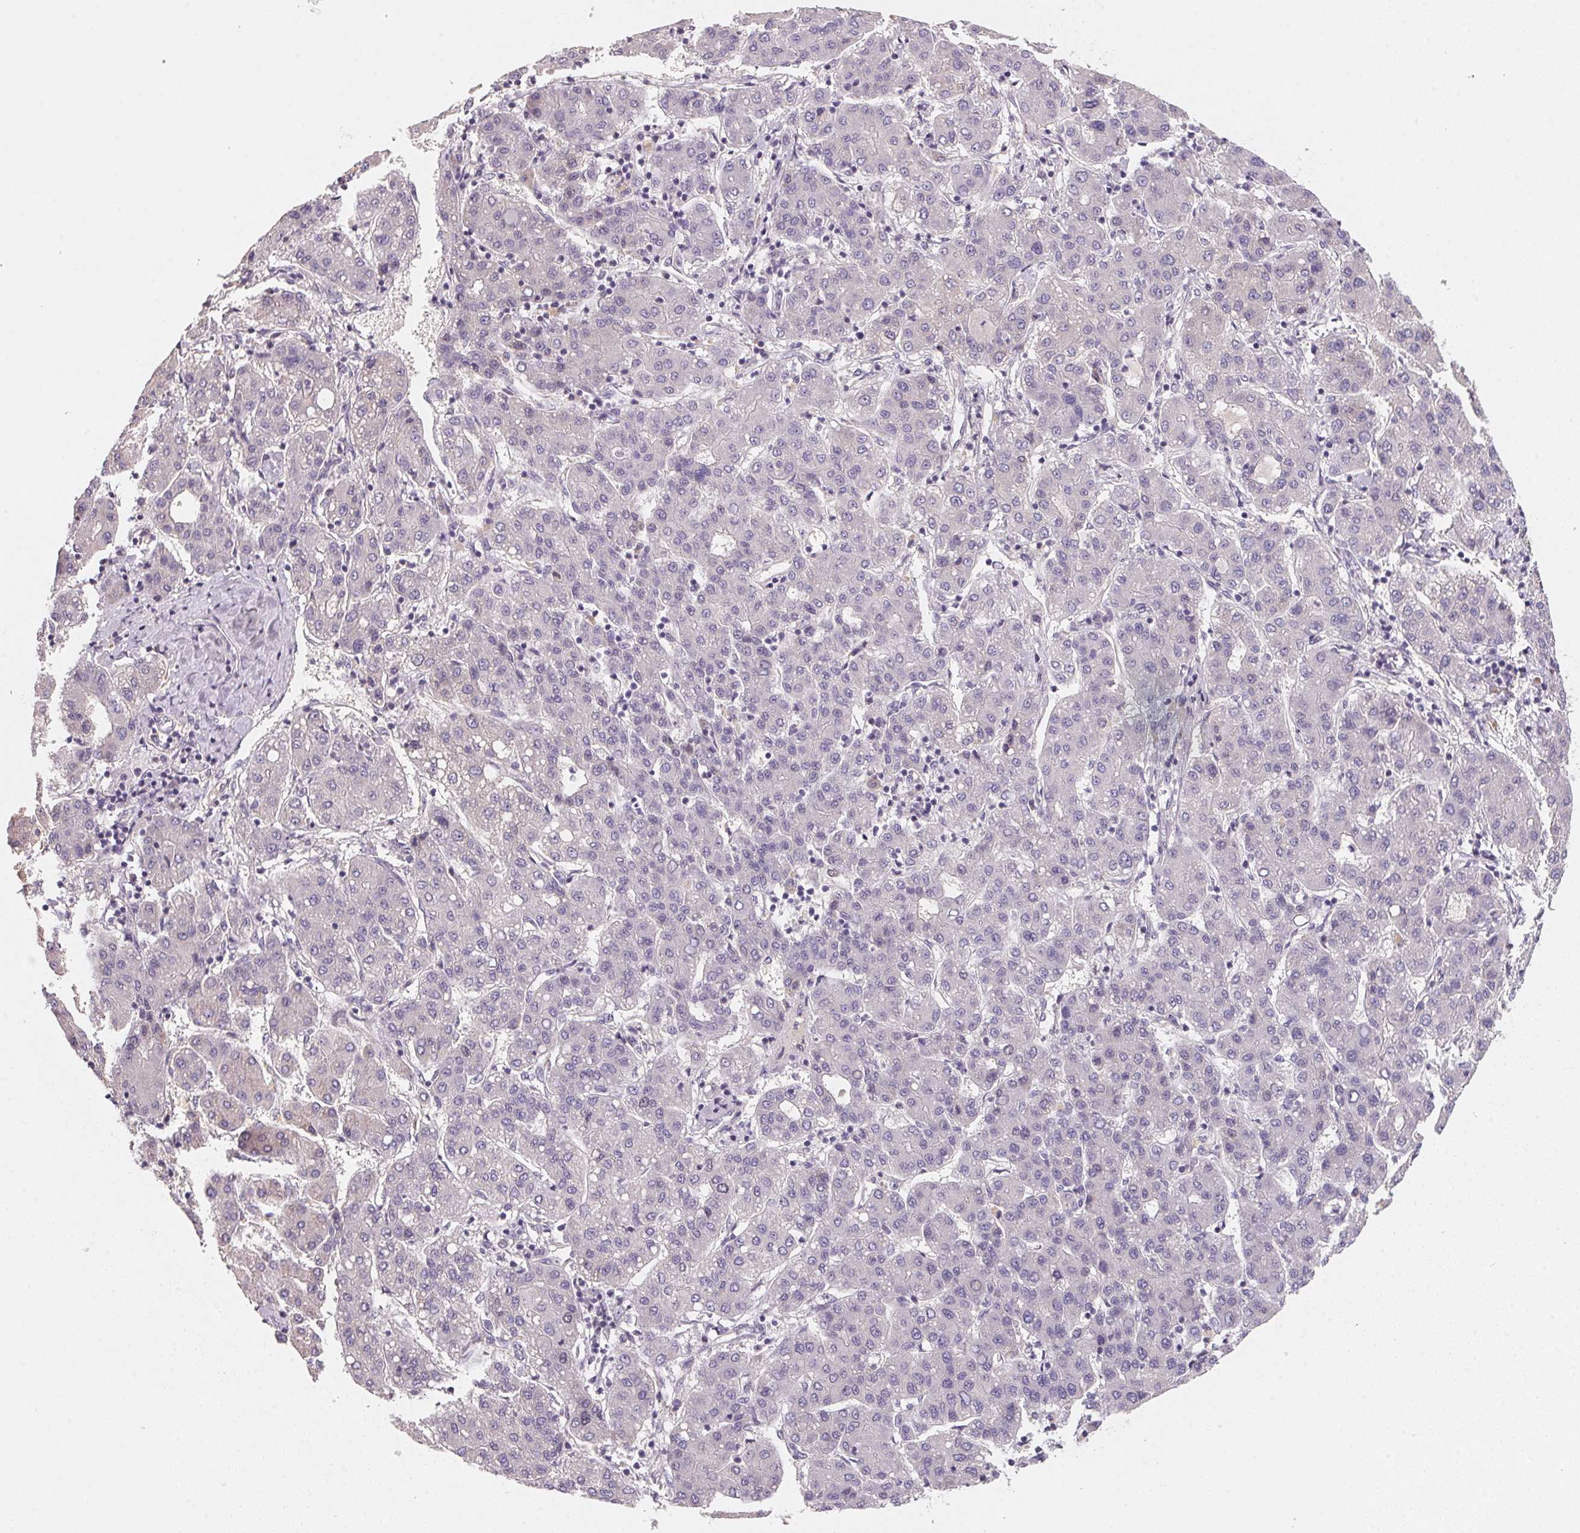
{"staining": {"intensity": "negative", "quantity": "none", "location": "none"}, "tissue": "liver cancer", "cell_type": "Tumor cells", "image_type": "cancer", "snomed": [{"axis": "morphology", "description": "Carcinoma, Hepatocellular, NOS"}, {"axis": "topography", "description": "Liver"}], "caption": "Tumor cells show no significant expression in liver hepatocellular carcinoma.", "gene": "KIFC1", "patient": {"sex": "male", "age": 65}}